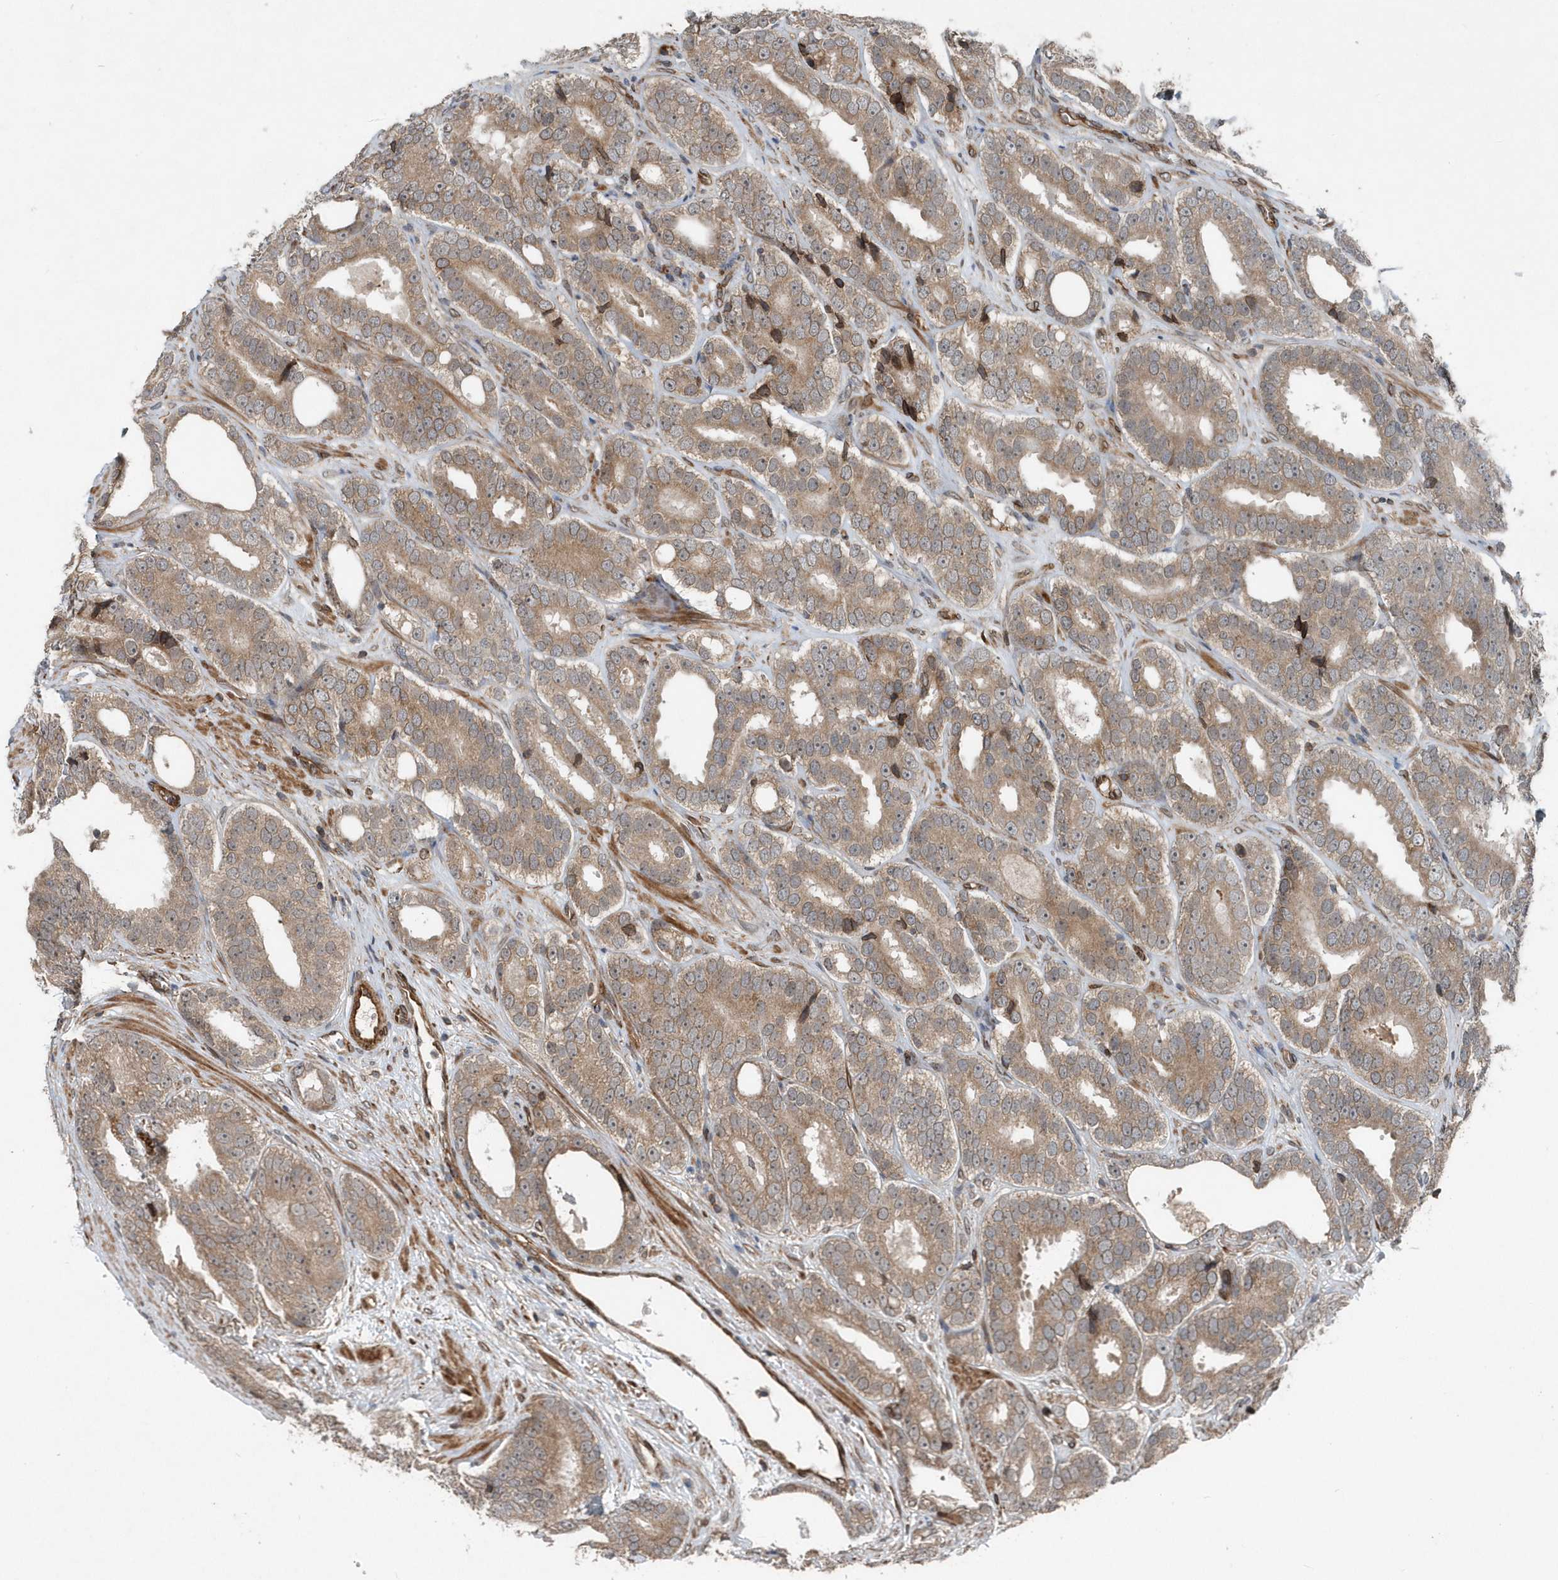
{"staining": {"intensity": "moderate", "quantity": ">75%", "location": "cytoplasmic/membranous"}, "tissue": "prostate cancer", "cell_type": "Tumor cells", "image_type": "cancer", "snomed": [{"axis": "morphology", "description": "Adenocarcinoma, High grade"}, {"axis": "topography", "description": "Prostate"}], "caption": "Brown immunohistochemical staining in prostate cancer (adenocarcinoma (high-grade)) shows moderate cytoplasmic/membranous expression in approximately >75% of tumor cells.", "gene": "MCC", "patient": {"sex": "male", "age": 56}}